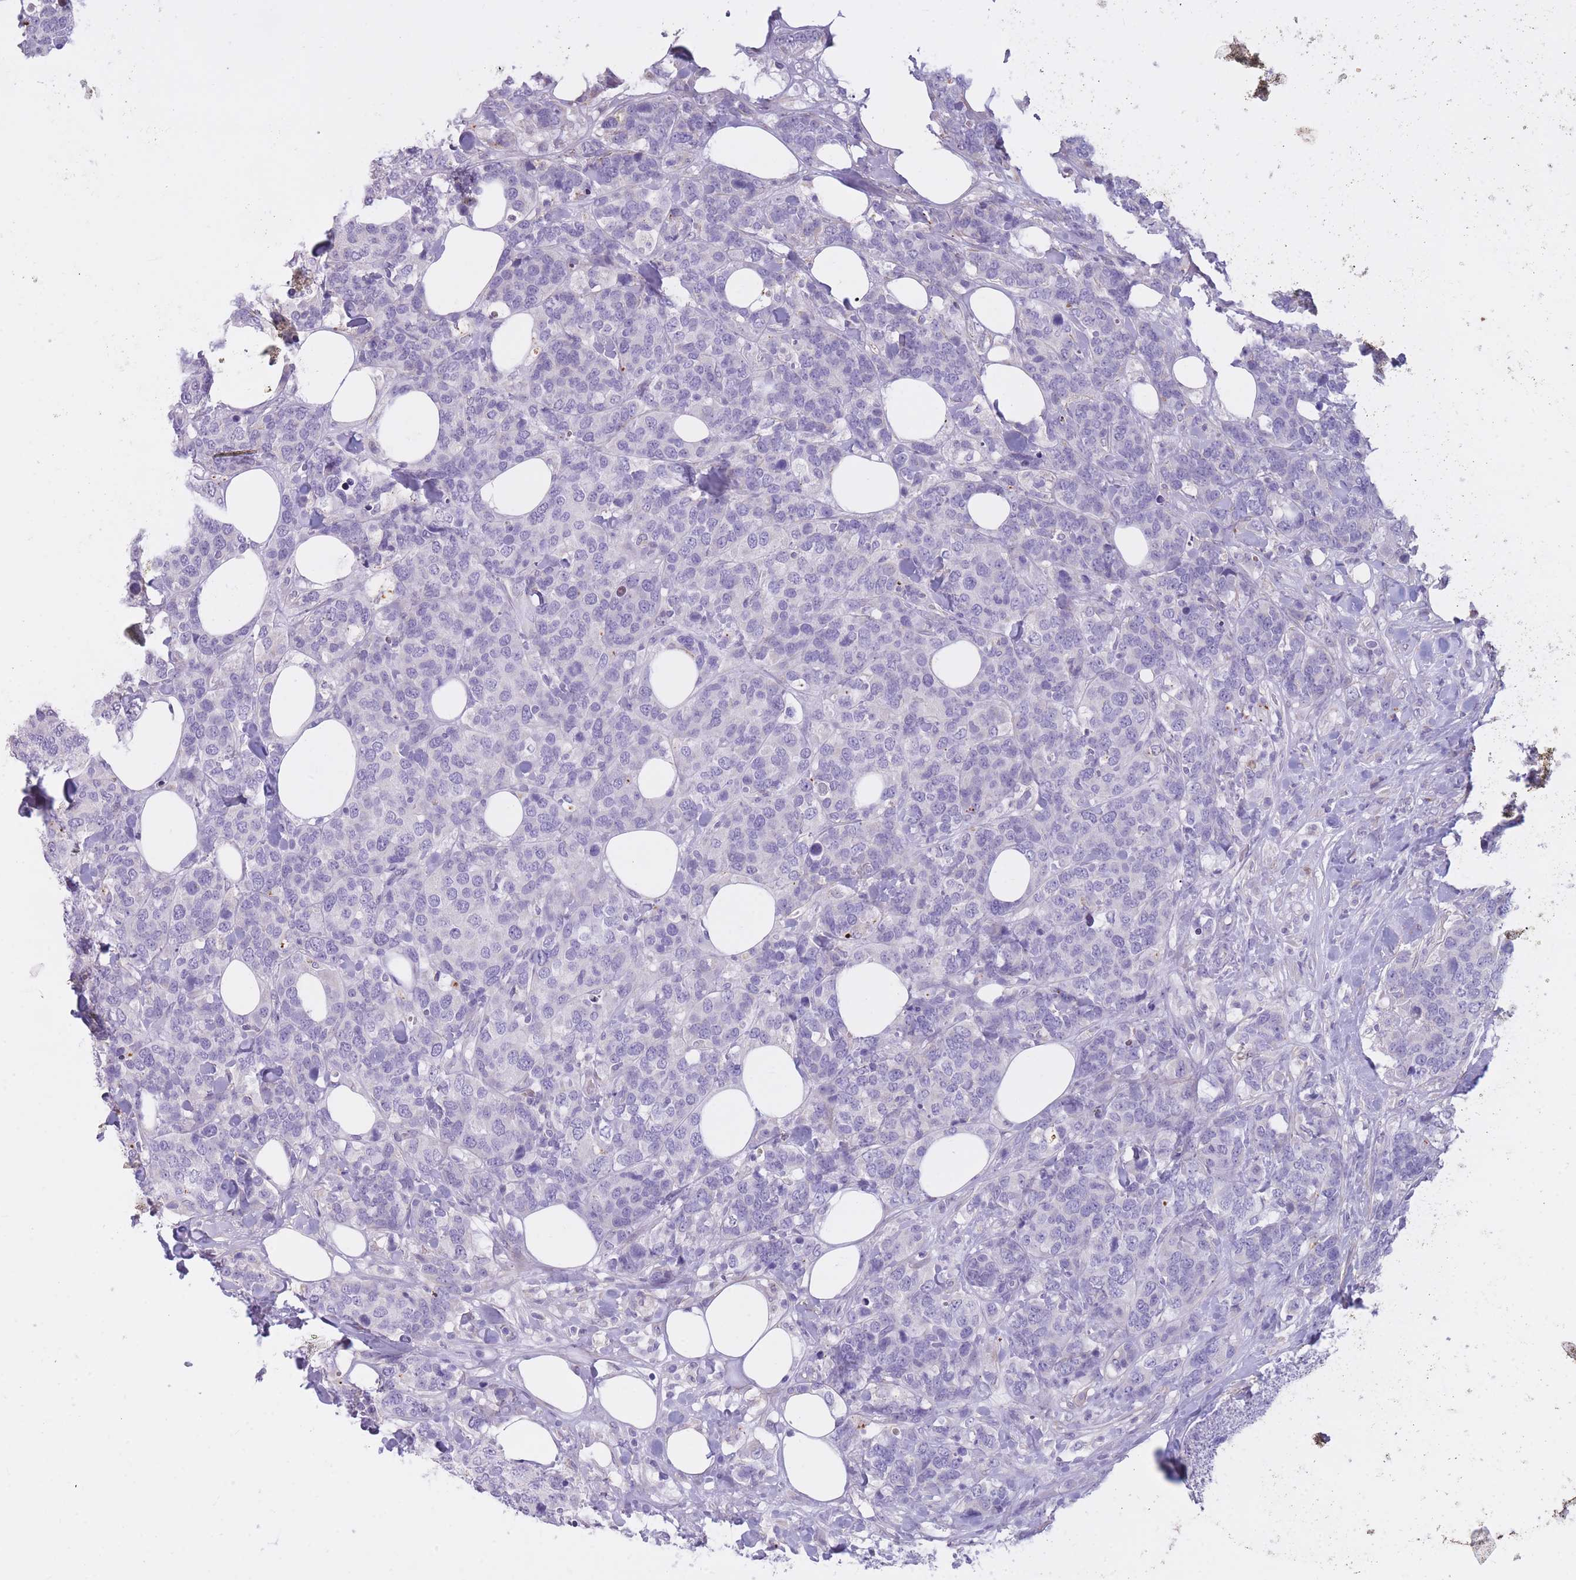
{"staining": {"intensity": "negative", "quantity": "none", "location": "none"}, "tissue": "breast cancer", "cell_type": "Tumor cells", "image_type": "cancer", "snomed": [{"axis": "morphology", "description": "Lobular carcinoma"}, {"axis": "topography", "description": "Breast"}], "caption": "High power microscopy photomicrograph of an immunohistochemistry image of lobular carcinoma (breast), revealing no significant staining in tumor cells. (DAB immunohistochemistry visualized using brightfield microscopy, high magnification).", "gene": "RNF170", "patient": {"sex": "female", "age": 59}}